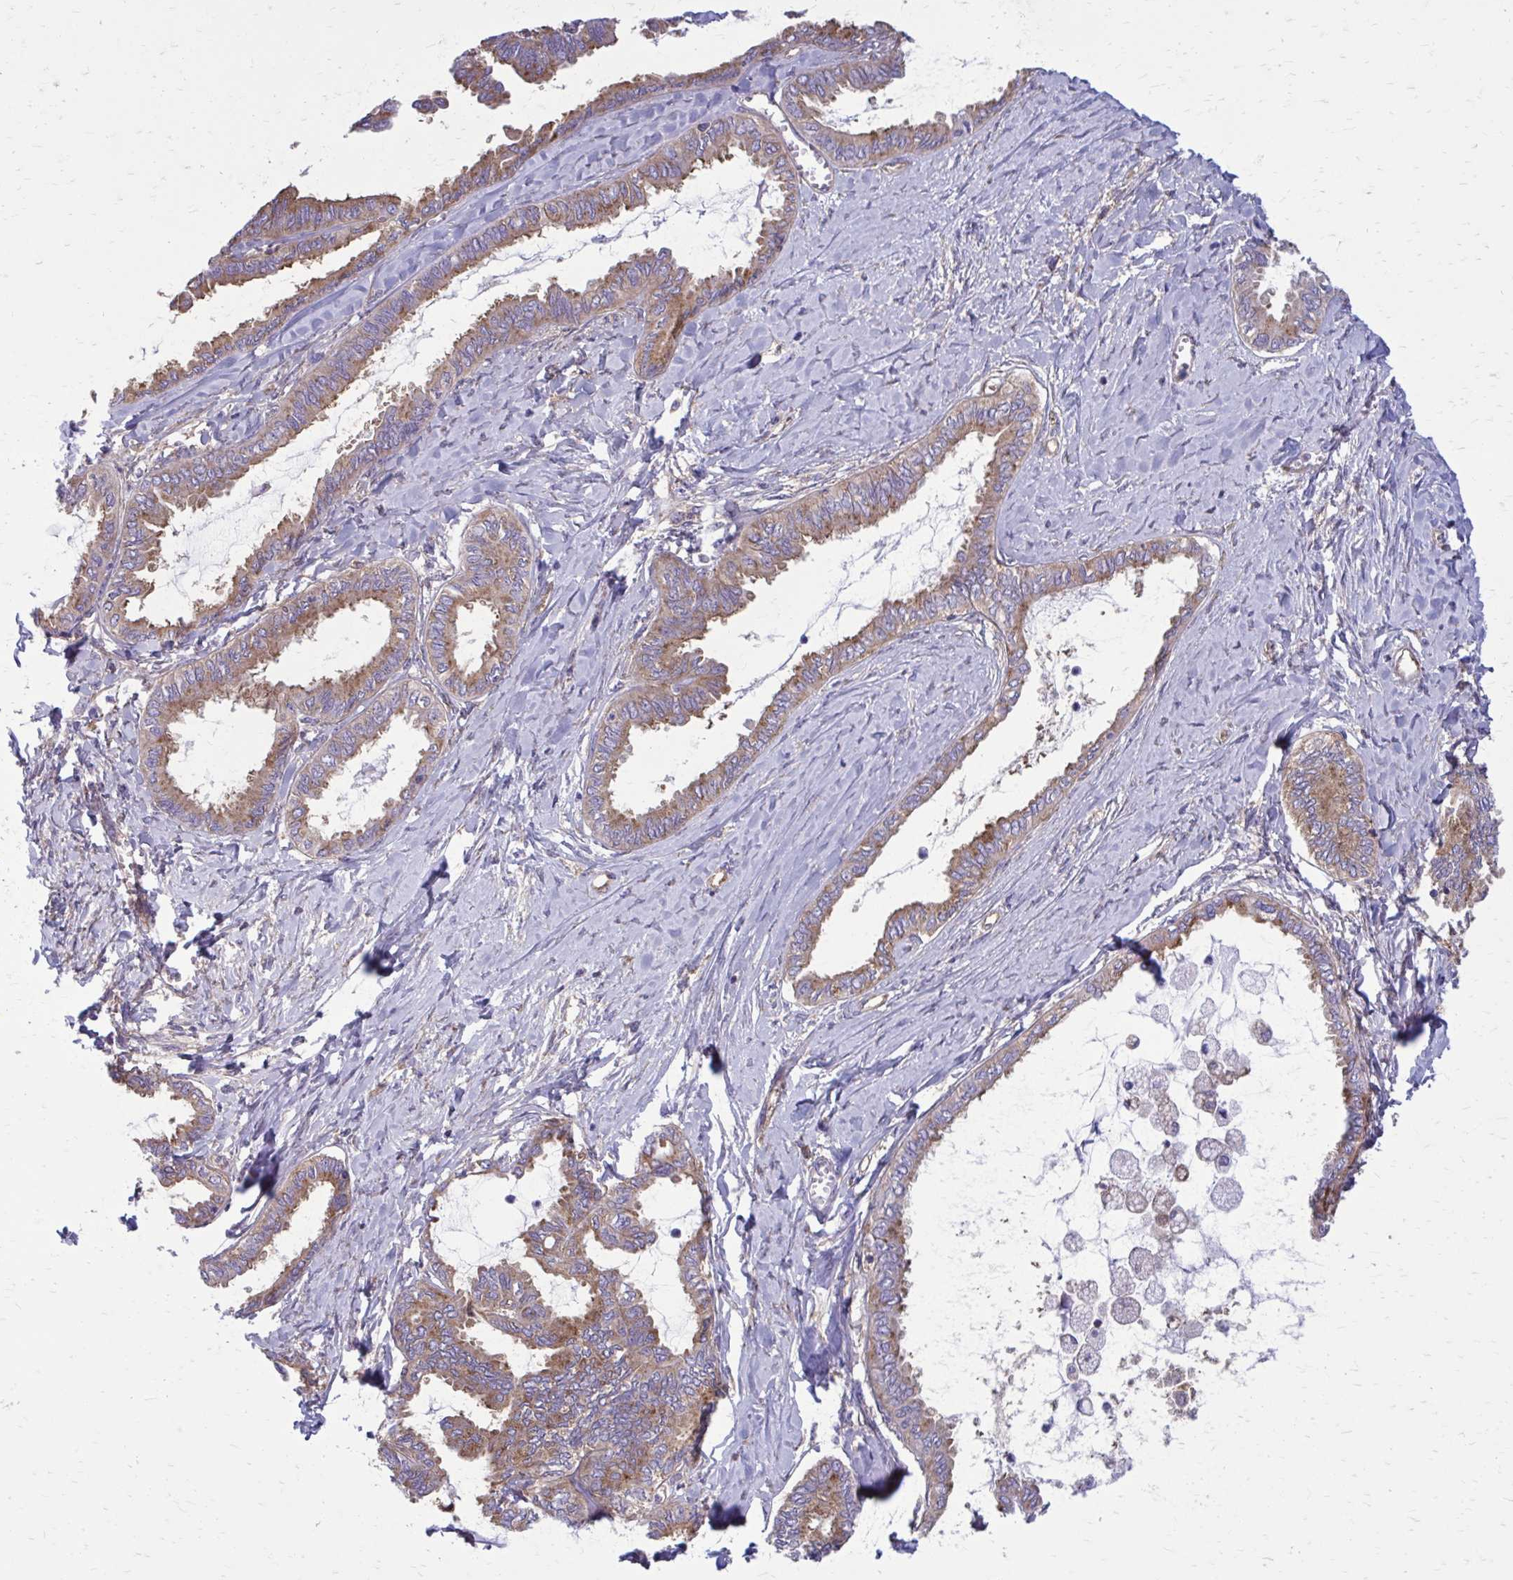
{"staining": {"intensity": "moderate", "quantity": ">75%", "location": "cytoplasmic/membranous"}, "tissue": "ovarian cancer", "cell_type": "Tumor cells", "image_type": "cancer", "snomed": [{"axis": "morphology", "description": "Carcinoma, endometroid"}, {"axis": "topography", "description": "Ovary"}], "caption": "Approximately >75% of tumor cells in human ovarian endometroid carcinoma reveal moderate cytoplasmic/membranous protein positivity as visualized by brown immunohistochemical staining.", "gene": "CLTA", "patient": {"sex": "female", "age": 70}}